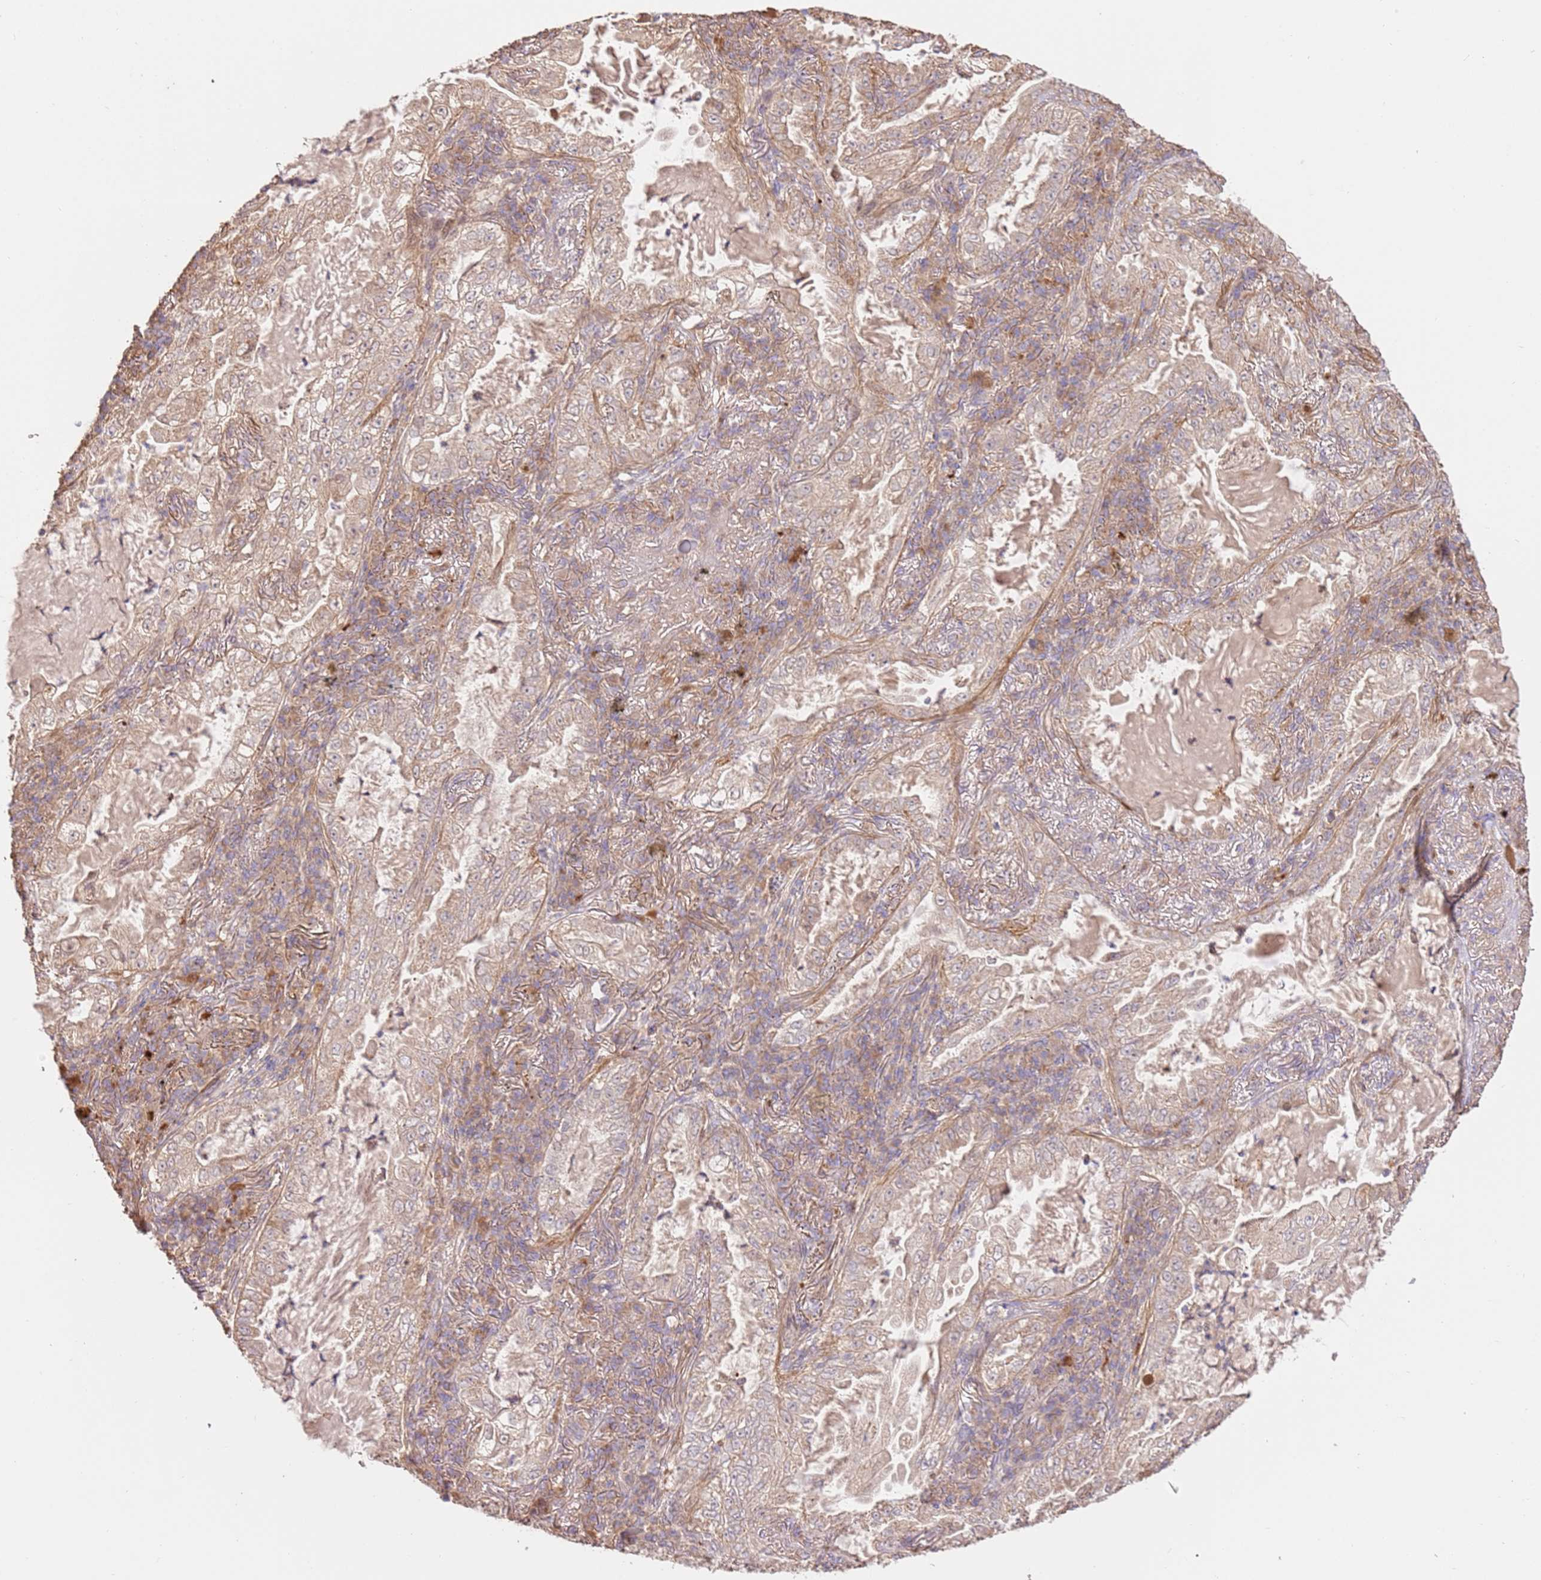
{"staining": {"intensity": "weak", "quantity": "<25%", "location": "cytoplasmic/membranous"}, "tissue": "lung cancer", "cell_type": "Tumor cells", "image_type": "cancer", "snomed": [{"axis": "morphology", "description": "Adenocarcinoma, NOS"}, {"axis": "topography", "description": "Lung"}], "caption": "Lung adenocarcinoma was stained to show a protein in brown. There is no significant positivity in tumor cells.", "gene": "CEP55", "patient": {"sex": "female", "age": 73}}